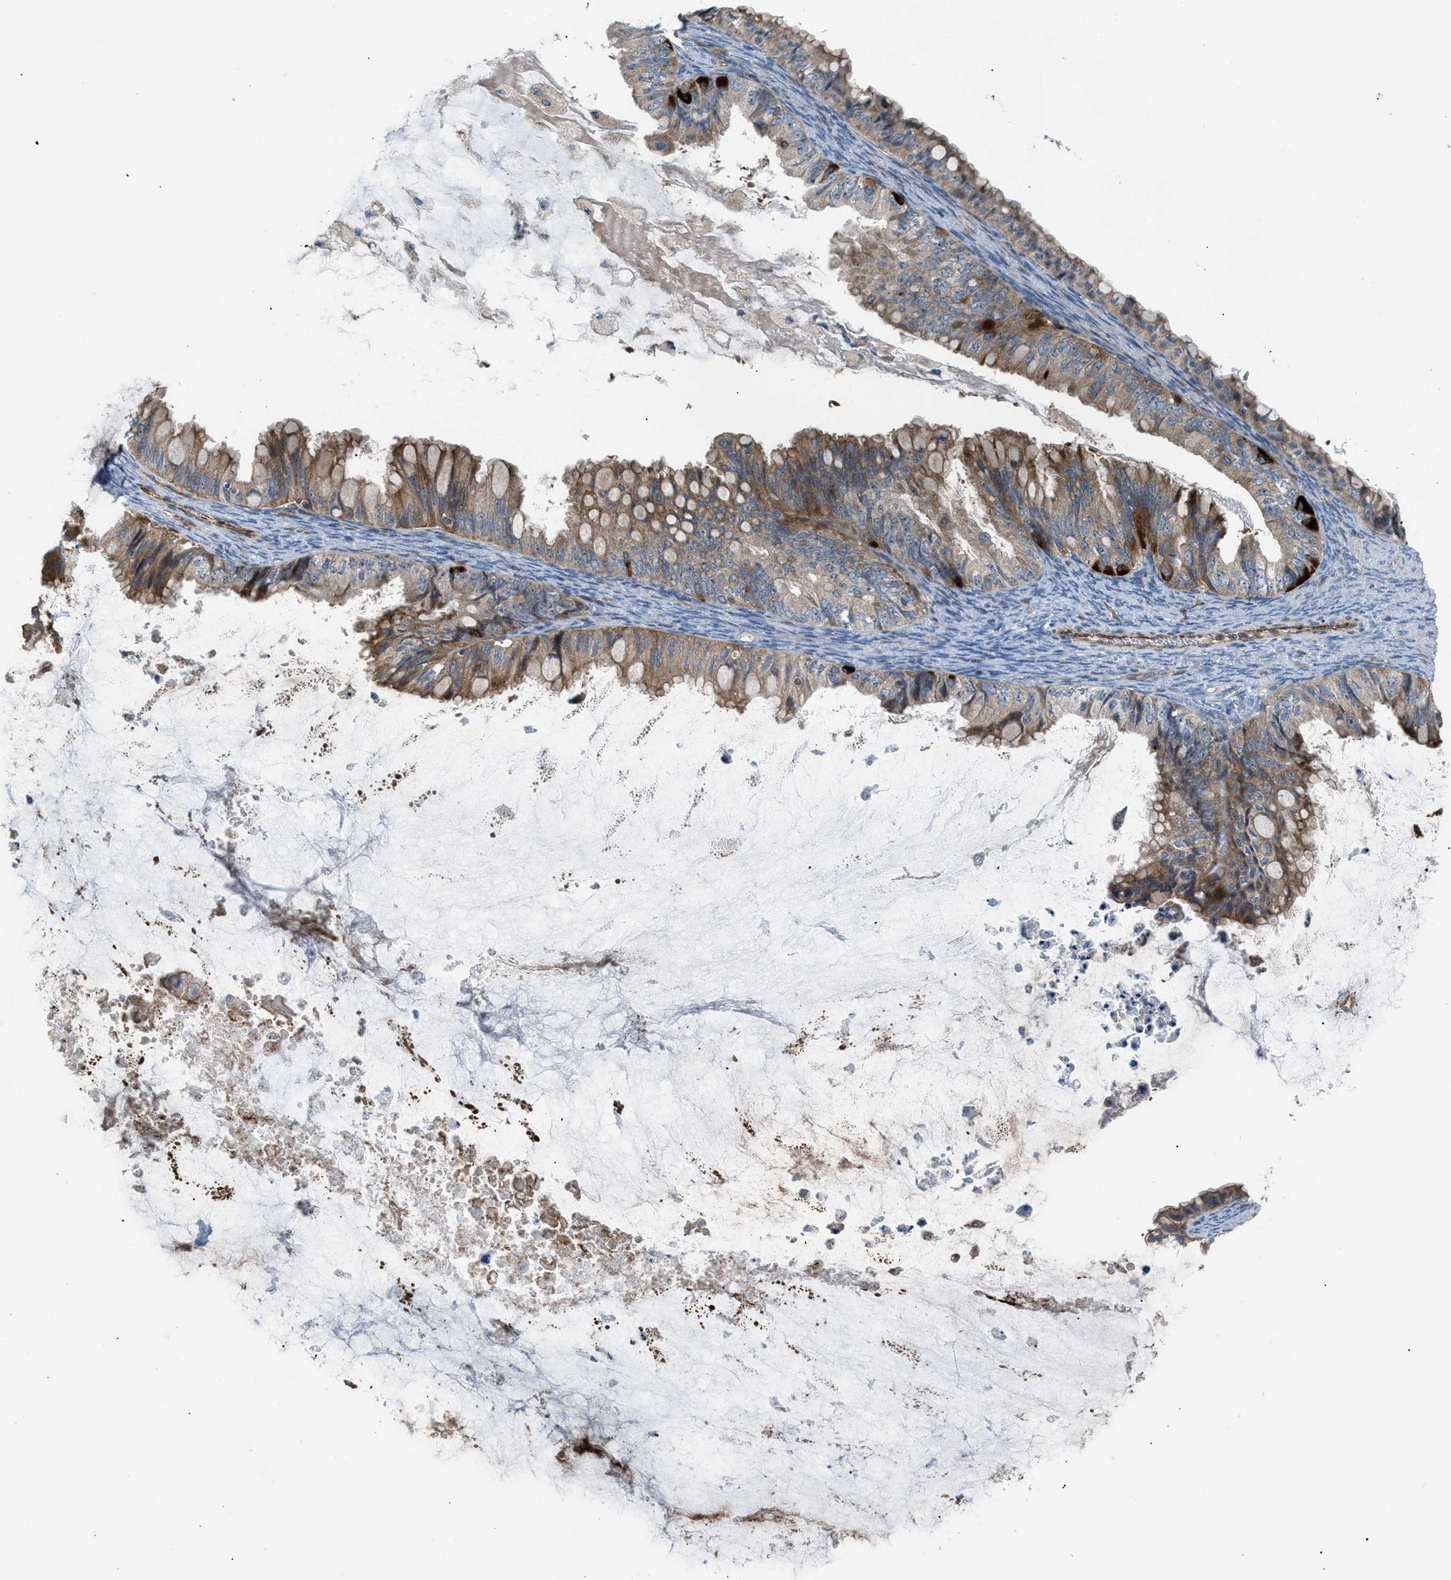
{"staining": {"intensity": "moderate", "quantity": ">75%", "location": "cytoplasmic/membranous"}, "tissue": "ovarian cancer", "cell_type": "Tumor cells", "image_type": "cancer", "snomed": [{"axis": "morphology", "description": "Cystadenocarcinoma, mucinous, NOS"}, {"axis": "topography", "description": "Ovary"}], "caption": "Tumor cells reveal medium levels of moderate cytoplasmic/membranous positivity in approximately >75% of cells in ovarian cancer.", "gene": "ATP2A3", "patient": {"sex": "female", "age": 80}}